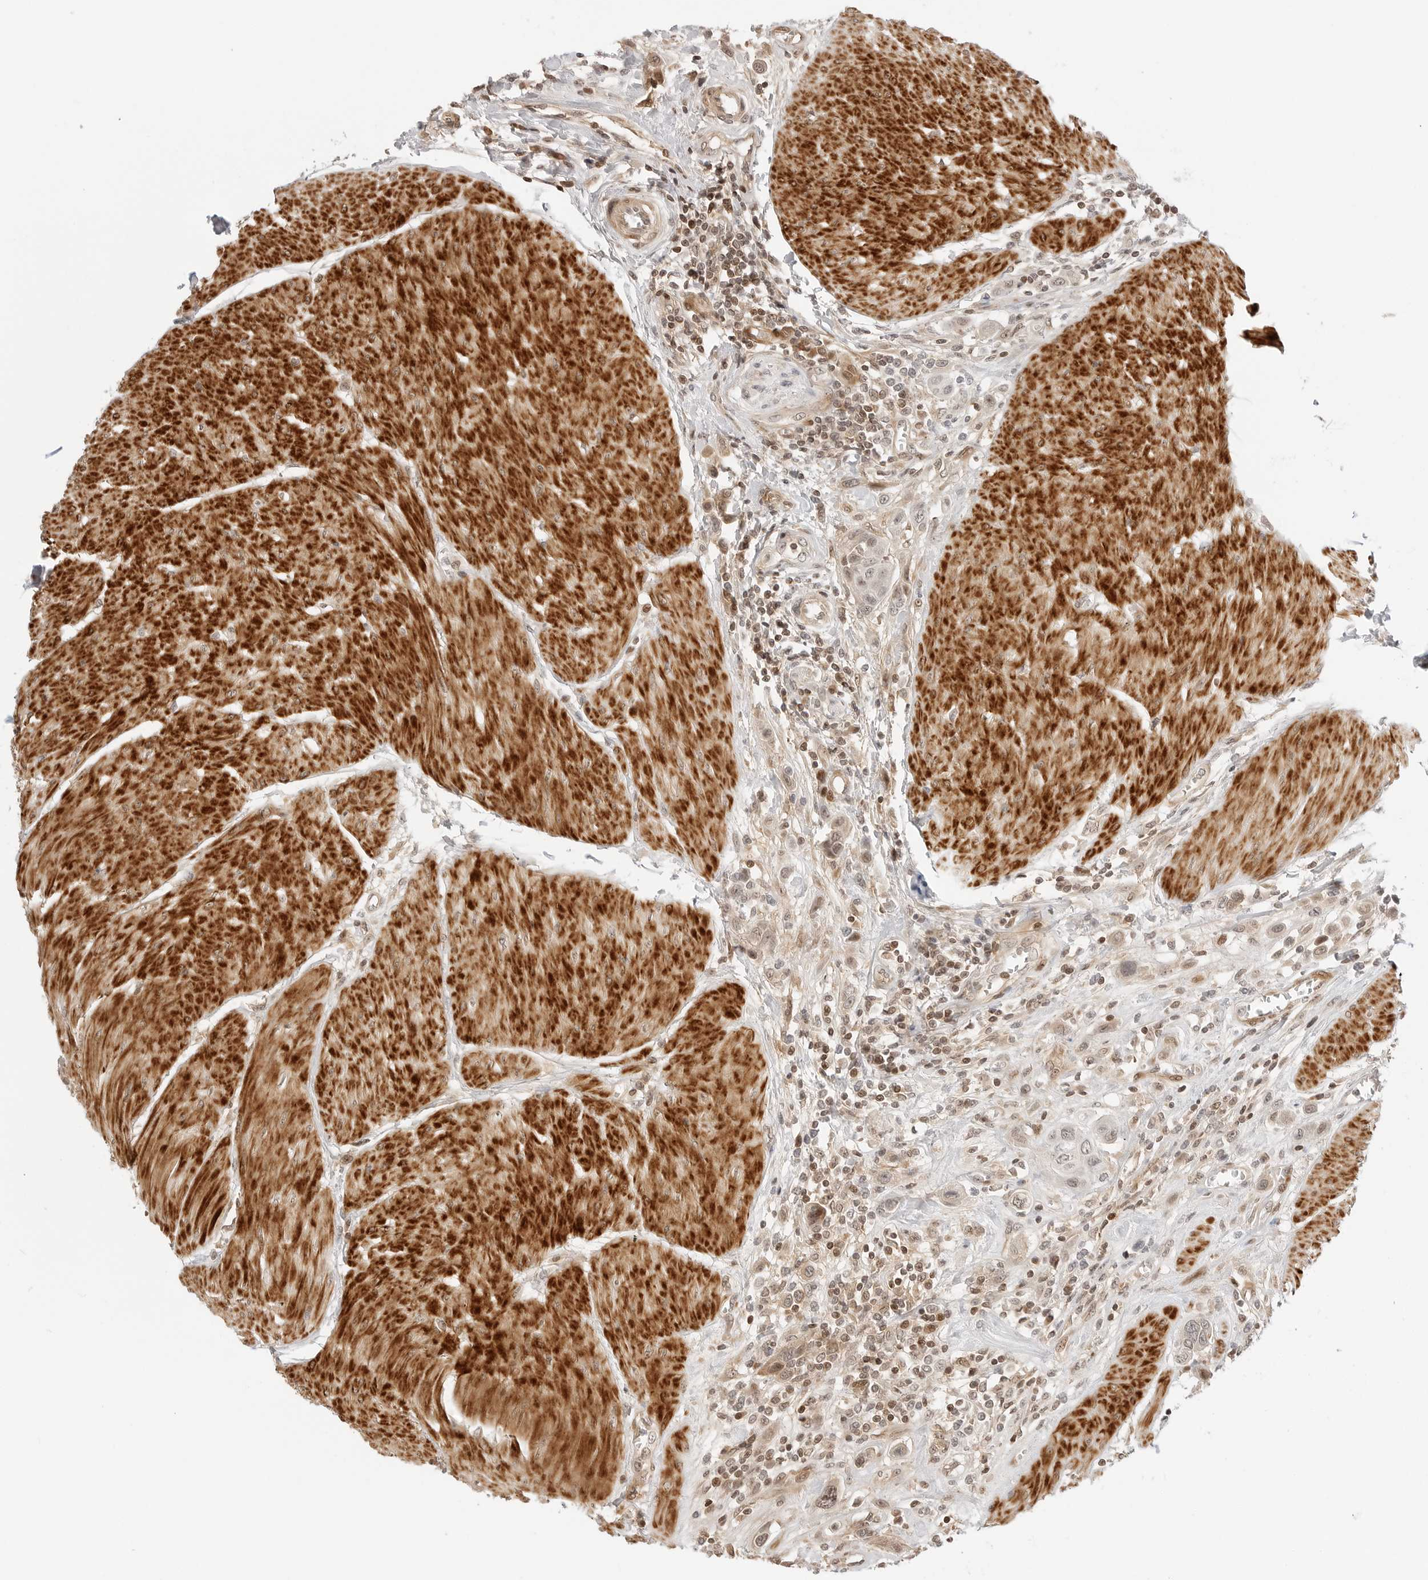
{"staining": {"intensity": "weak", "quantity": ">75%", "location": "cytoplasmic/membranous,nuclear"}, "tissue": "urothelial cancer", "cell_type": "Tumor cells", "image_type": "cancer", "snomed": [{"axis": "morphology", "description": "Urothelial carcinoma, High grade"}, {"axis": "topography", "description": "Urinary bladder"}], "caption": "Tumor cells show low levels of weak cytoplasmic/membranous and nuclear positivity in about >75% of cells in human urothelial carcinoma (high-grade).", "gene": "GEM", "patient": {"sex": "male", "age": 50}}